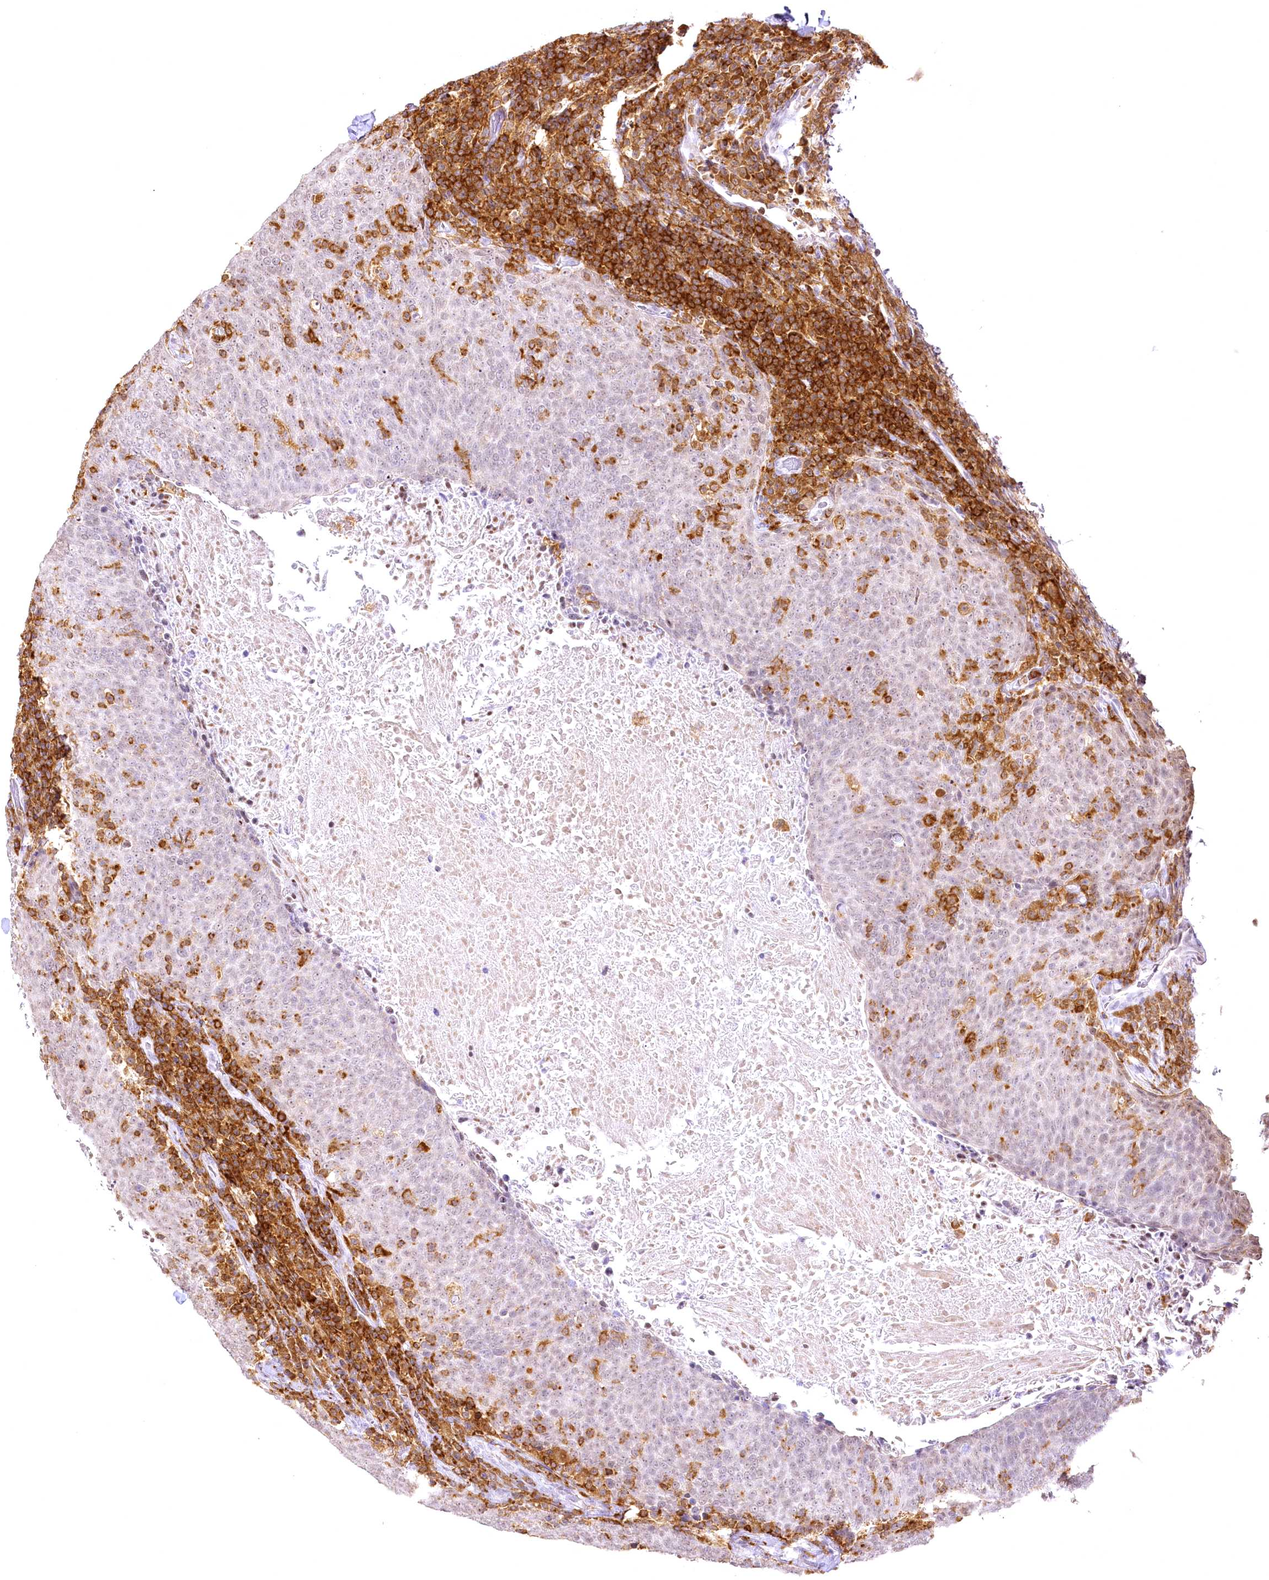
{"staining": {"intensity": "negative", "quantity": "none", "location": "none"}, "tissue": "head and neck cancer", "cell_type": "Tumor cells", "image_type": "cancer", "snomed": [{"axis": "morphology", "description": "Squamous cell carcinoma, NOS"}, {"axis": "morphology", "description": "Squamous cell carcinoma, metastatic, NOS"}, {"axis": "topography", "description": "Lymph node"}, {"axis": "topography", "description": "Head-Neck"}], "caption": "Immunohistochemistry of metastatic squamous cell carcinoma (head and neck) exhibits no expression in tumor cells.", "gene": "DOCK2", "patient": {"sex": "male", "age": 62}}